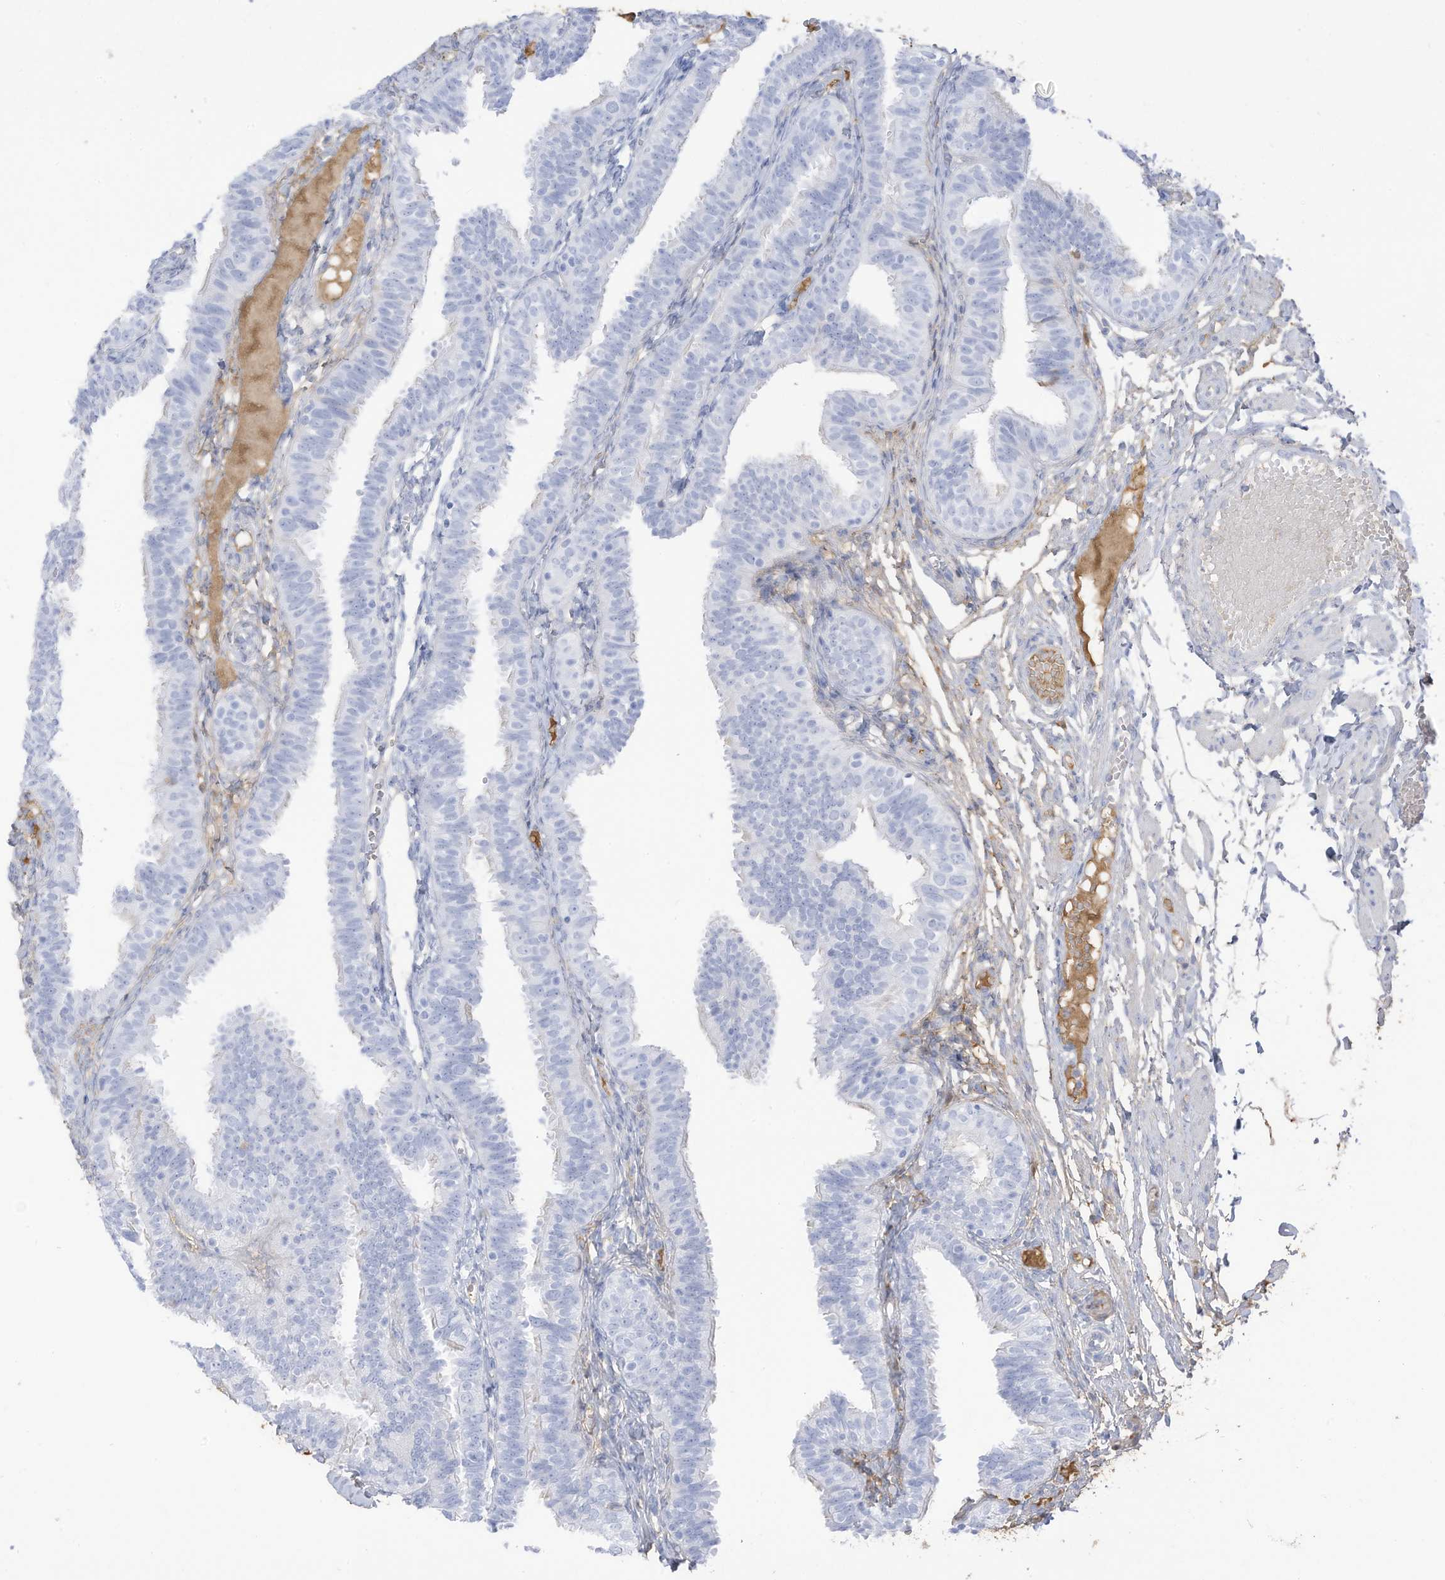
{"staining": {"intensity": "negative", "quantity": "none", "location": "none"}, "tissue": "fallopian tube", "cell_type": "Glandular cells", "image_type": "normal", "snomed": [{"axis": "morphology", "description": "Normal tissue, NOS"}, {"axis": "topography", "description": "Fallopian tube"}], "caption": "Immunohistochemistry (IHC) photomicrograph of normal fallopian tube: human fallopian tube stained with DAB (3,3'-diaminobenzidine) displays no significant protein staining in glandular cells.", "gene": "HSD17B13", "patient": {"sex": "female", "age": 35}}